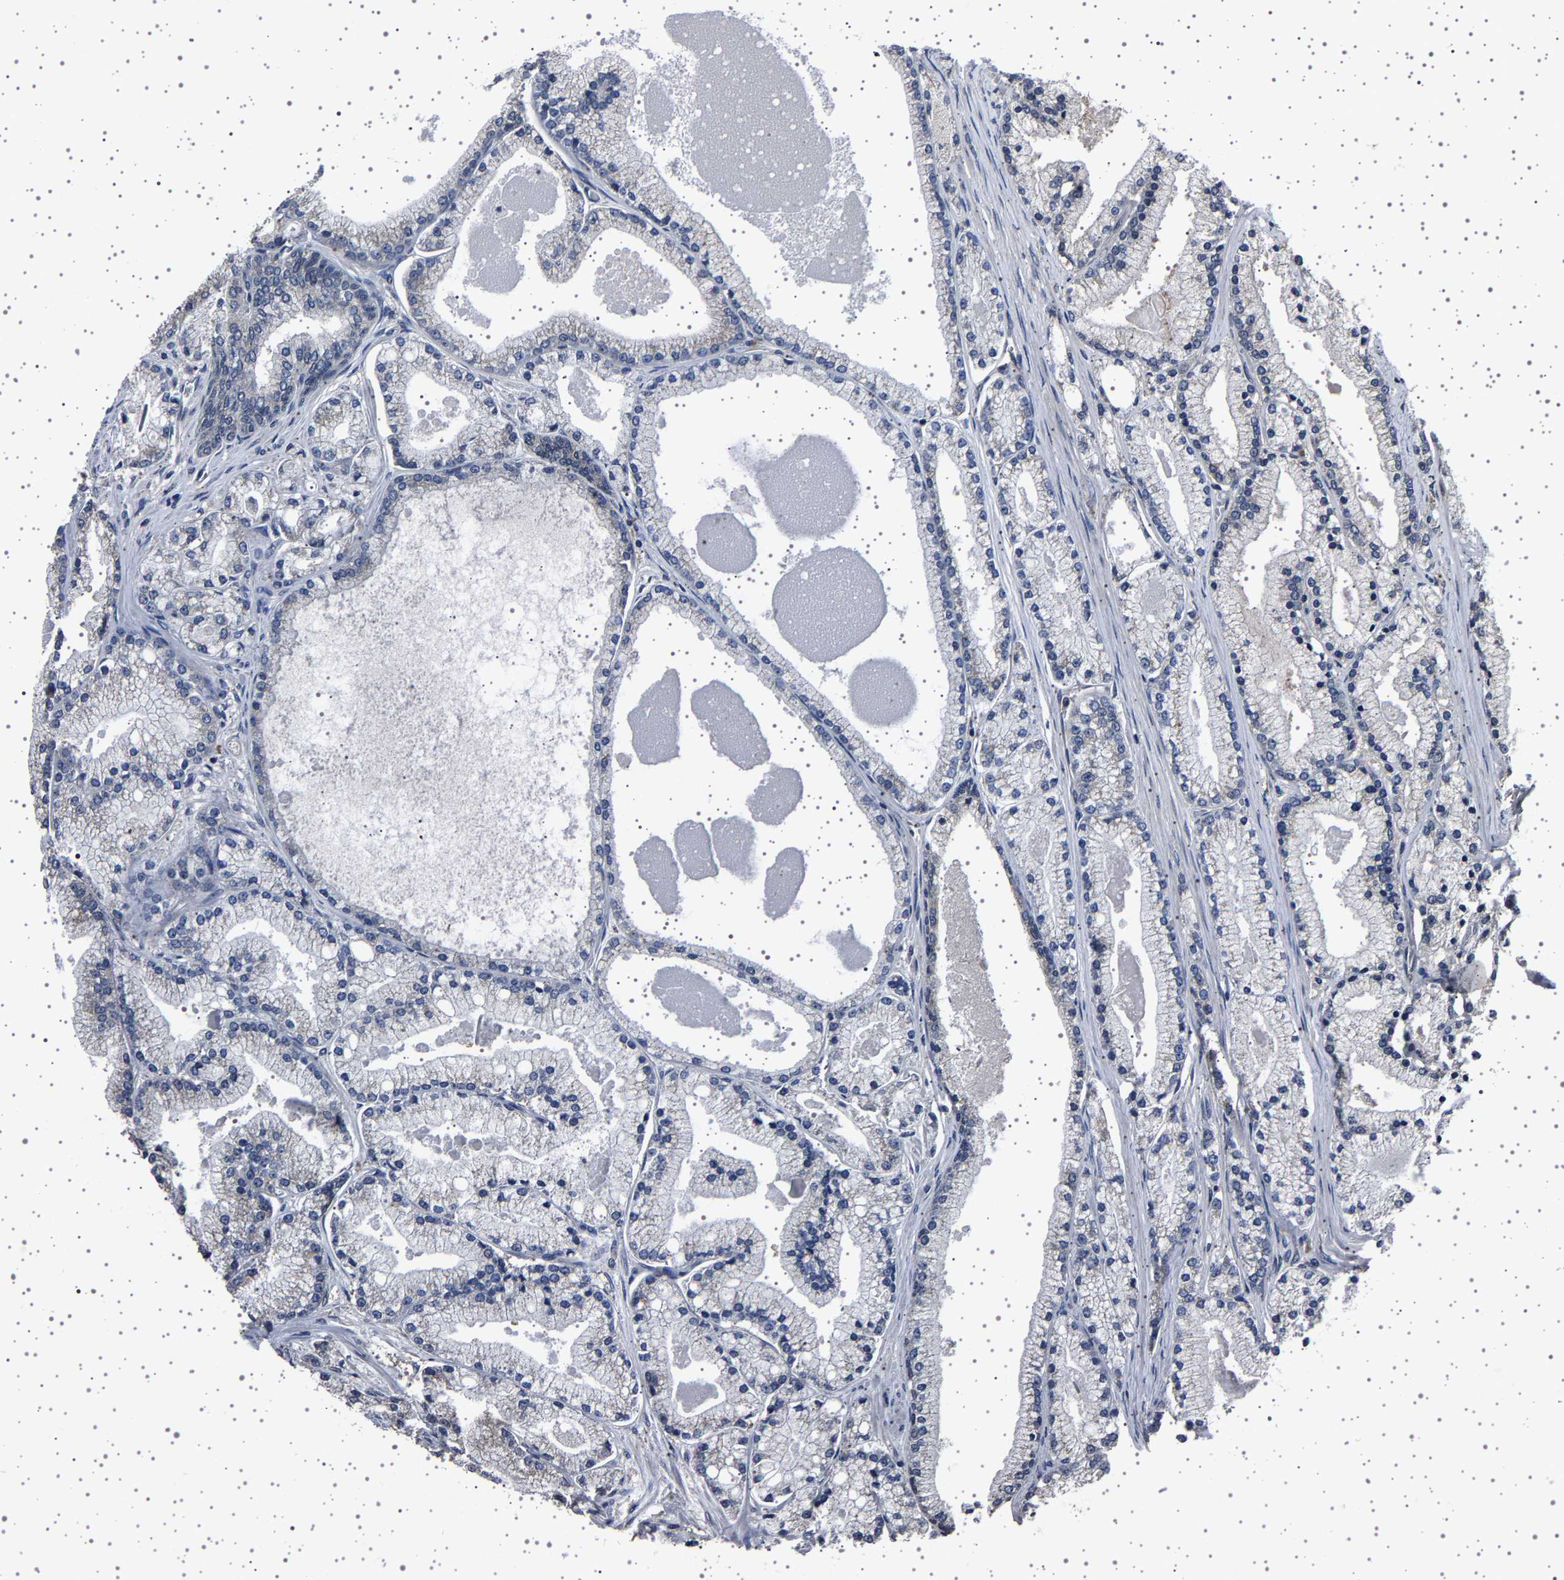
{"staining": {"intensity": "weak", "quantity": "<25%", "location": "cytoplasmic/membranous"}, "tissue": "prostate cancer", "cell_type": "Tumor cells", "image_type": "cancer", "snomed": [{"axis": "morphology", "description": "Adenocarcinoma, High grade"}, {"axis": "topography", "description": "Prostate"}], "caption": "This is an immunohistochemistry image of adenocarcinoma (high-grade) (prostate). There is no staining in tumor cells.", "gene": "NCKAP1", "patient": {"sex": "male", "age": 71}}